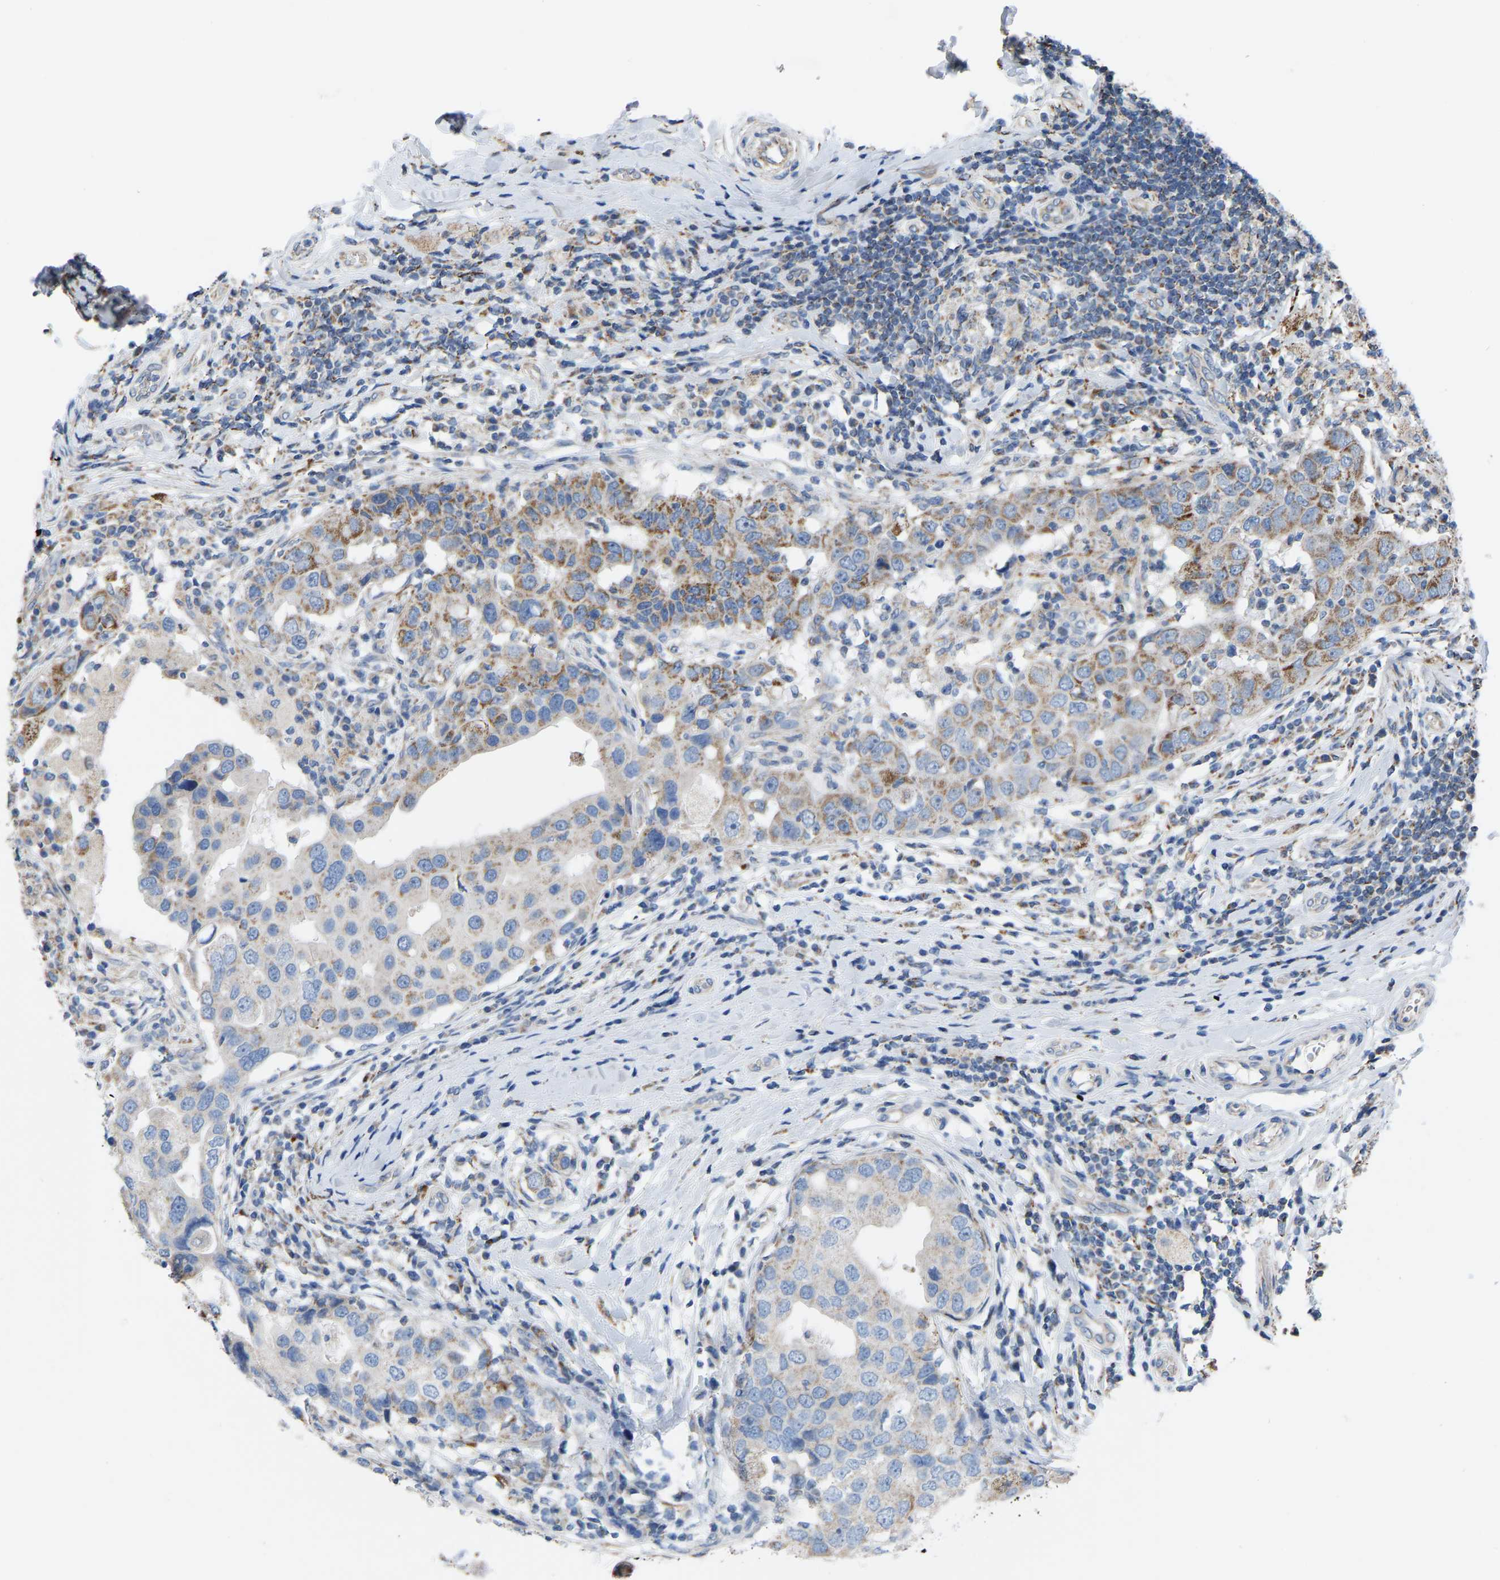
{"staining": {"intensity": "moderate", "quantity": "25%-75%", "location": "cytoplasmic/membranous"}, "tissue": "breast cancer", "cell_type": "Tumor cells", "image_type": "cancer", "snomed": [{"axis": "morphology", "description": "Duct carcinoma"}, {"axis": "topography", "description": "Breast"}], "caption": "Protein expression analysis of human infiltrating ductal carcinoma (breast) reveals moderate cytoplasmic/membranous expression in about 25%-75% of tumor cells. The staining was performed using DAB, with brown indicating positive protein expression. Nuclei are stained blue with hematoxylin.", "gene": "BCL10", "patient": {"sex": "female", "age": 27}}